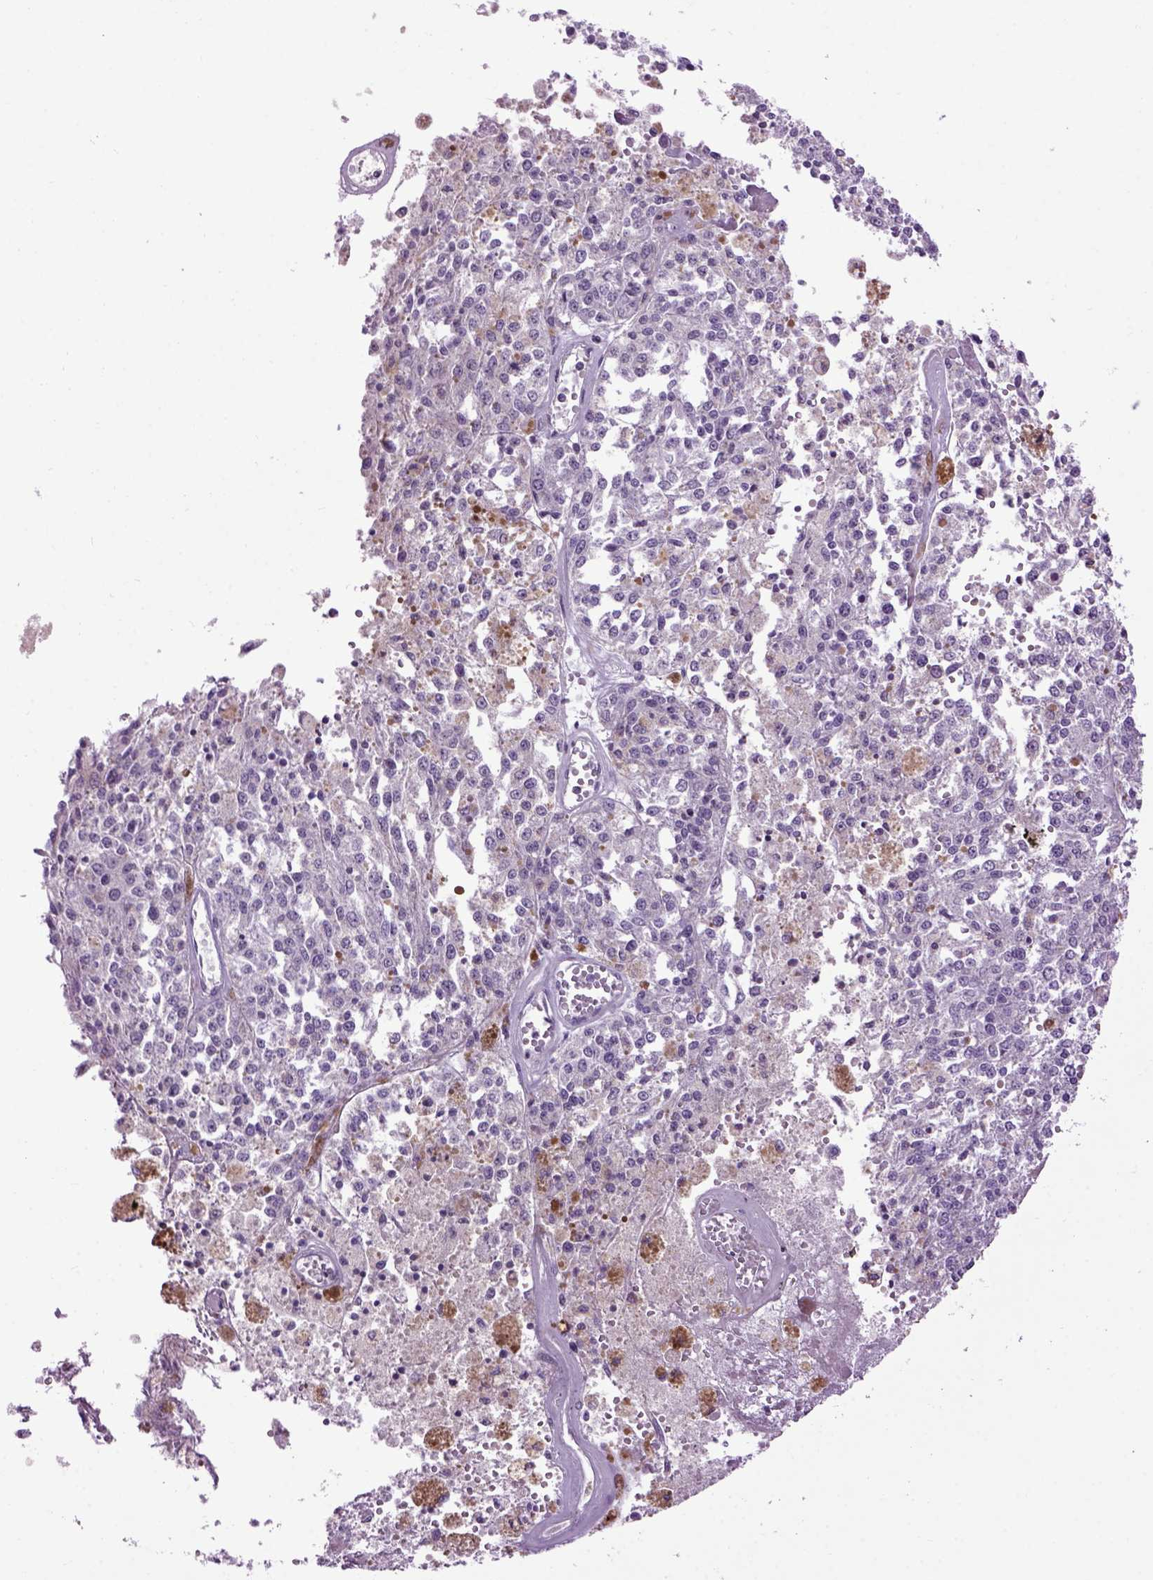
{"staining": {"intensity": "negative", "quantity": "none", "location": "none"}, "tissue": "melanoma", "cell_type": "Tumor cells", "image_type": "cancer", "snomed": [{"axis": "morphology", "description": "Malignant melanoma, Metastatic site"}, {"axis": "topography", "description": "Lymph node"}], "caption": "Immunohistochemical staining of human melanoma exhibits no significant staining in tumor cells. Nuclei are stained in blue.", "gene": "EMILIN3", "patient": {"sex": "female", "age": 64}}